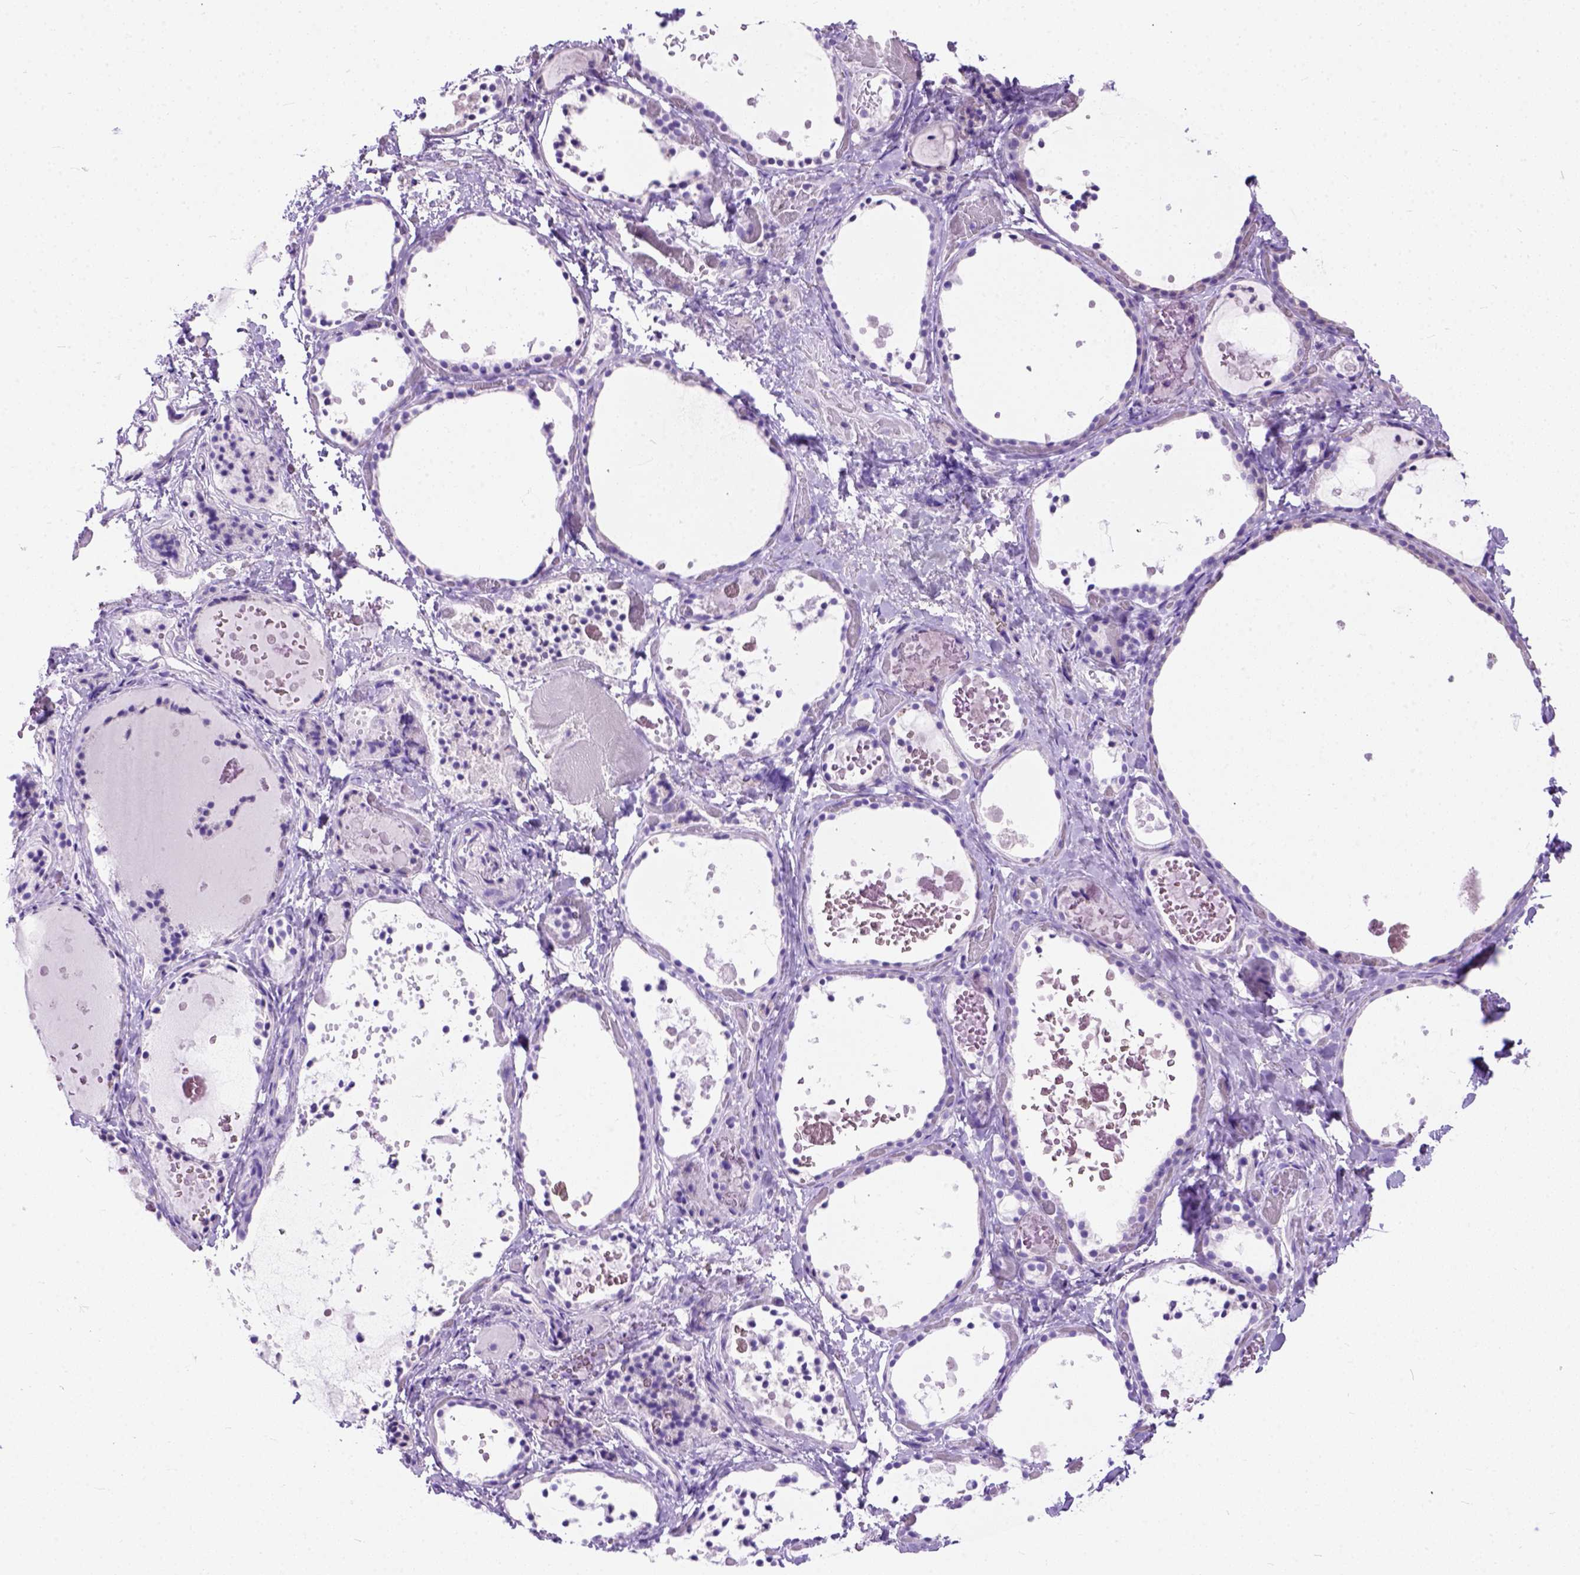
{"staining": {"intensity": "negative", "quantity": "none", "location": "none"}, "tissue": "thyroid gland", "cell_type": "Glandular cells", "image_type": "normal", "snomed": [{"axis": "morphology", "description": "Normal tissue, NOS"}, {"axis": "topography", "description": "Thyroid gland"}], "caption": "Immunohistochemistry of normal human thyroid gland exhibits no positivity in glandular cells.", "gene": "ODAD3", "patient": {"sex": "female", "age": 56}}